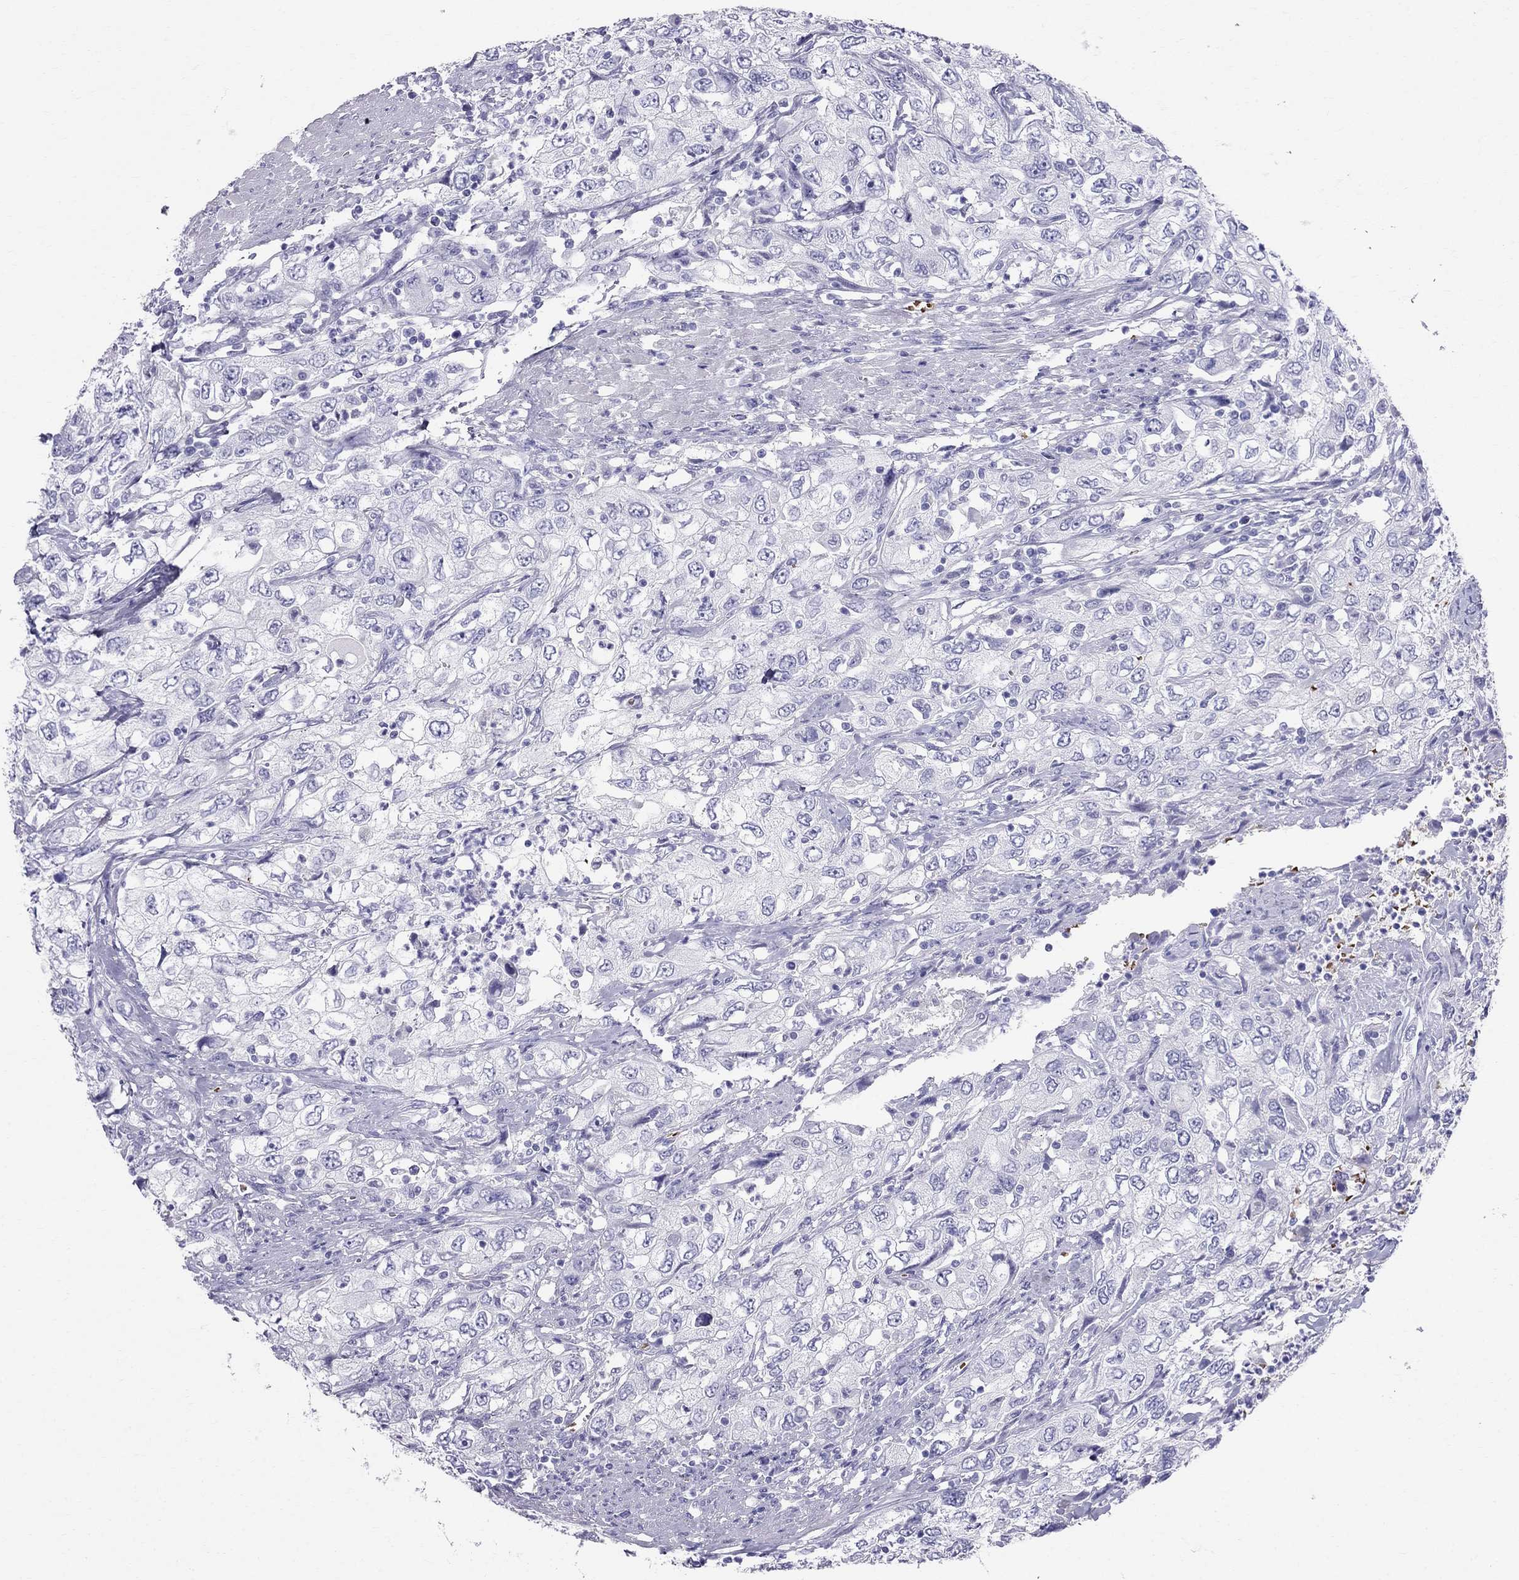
{"staining": {"intensity": "negative", "quantity": "none", "location": "none"}, "tissue": "urothelial cancer", "cell_type": "Tumor cells", "image_type": "cancer", "snomed": [{"axis": "morphology", "description": "Urothelial carcinoma, High grade"}, {"axis": "topography", "description": "Urinary bladder"}], "caption": "Image shows no protein staining in tumor cells of urothelial carcinoma (high-grade) tissue.", "gene": "DNAAF6", "patient": {"sex": "male", "age": 76}}